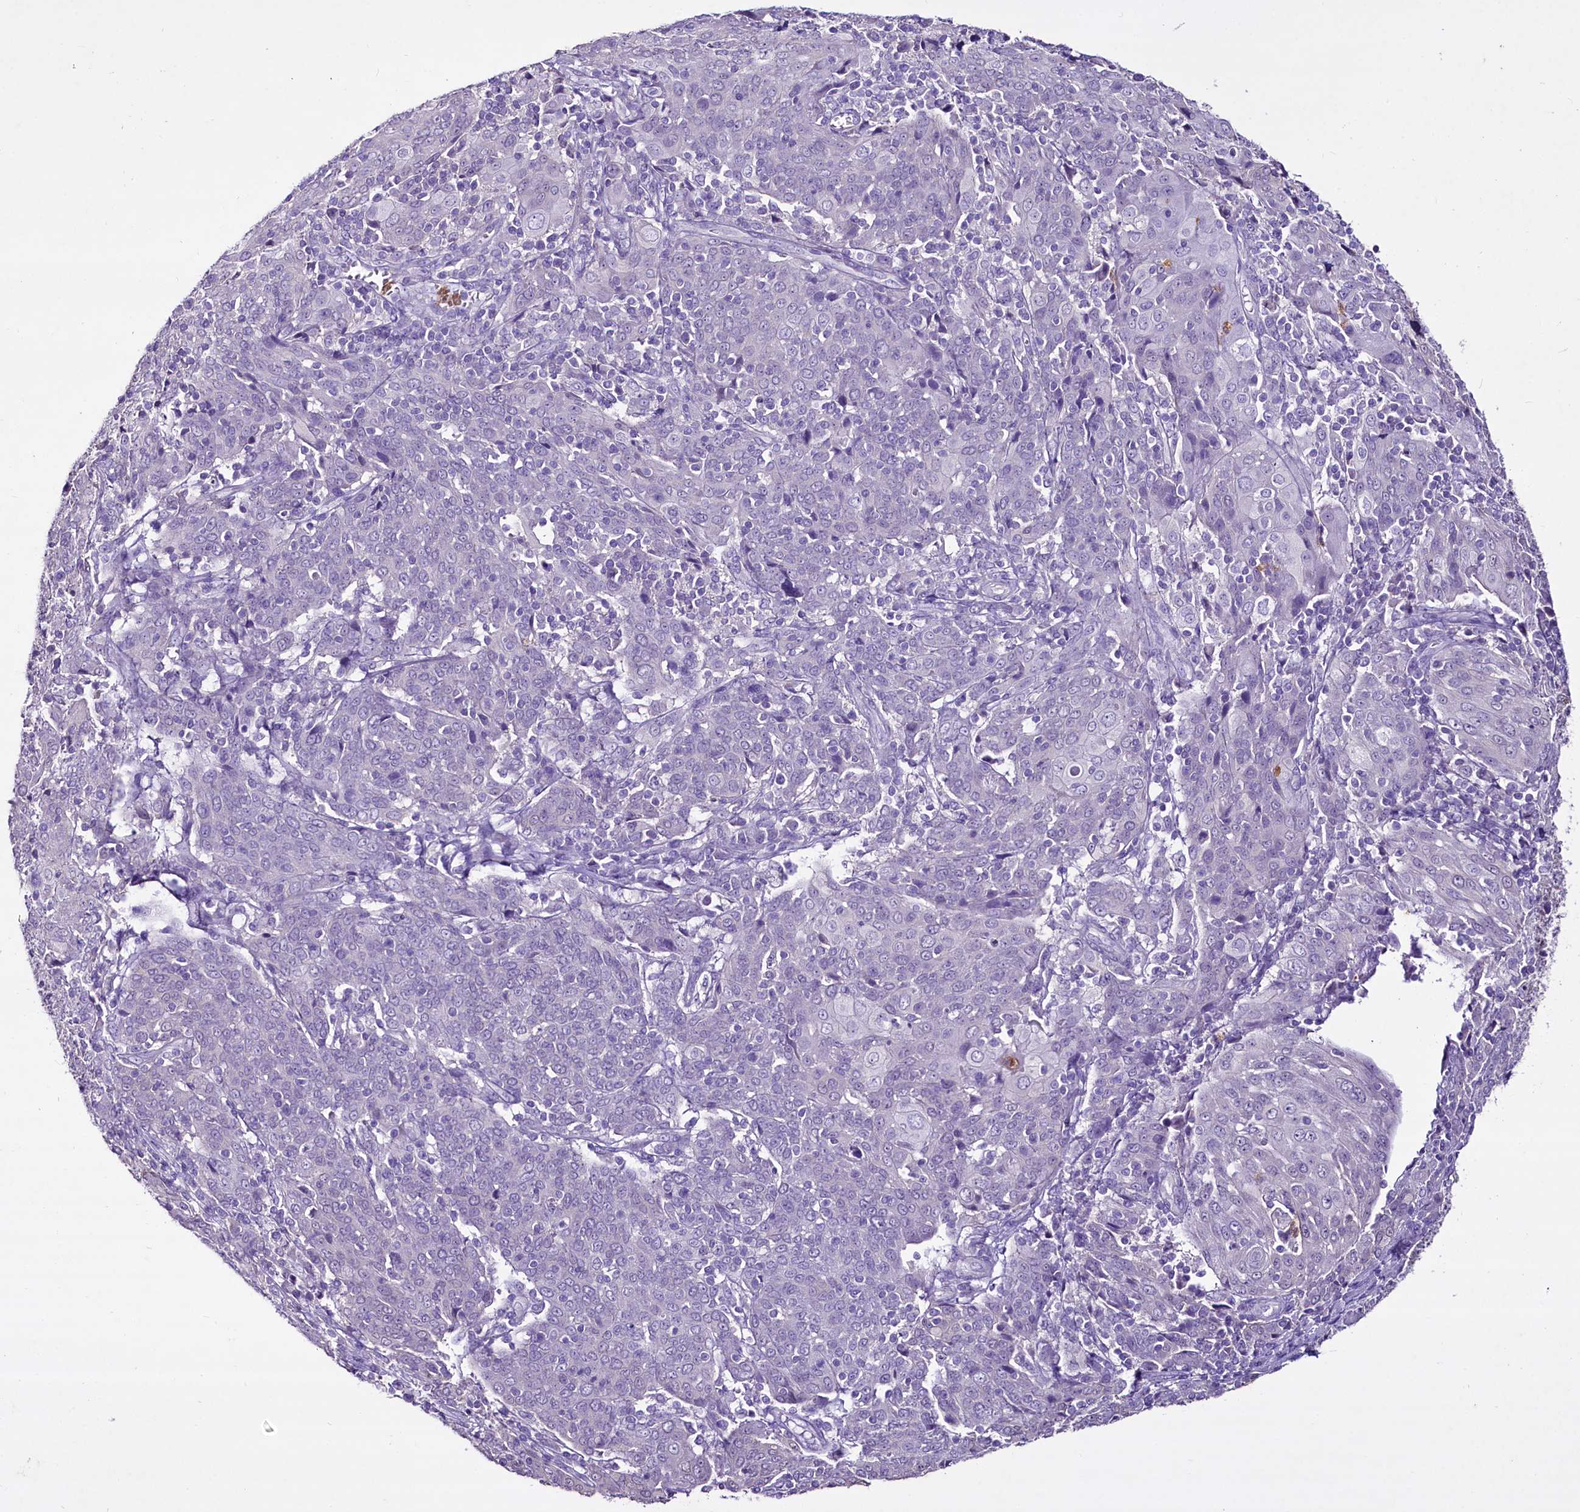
{"staining": {"intensity": "negative", "quantity": "none", "location": "none"}, "tissue": "cervical cancer", "cell_type": "Tumor cells", "image_type": "cancer", "snomed": [{"axis": "morphology", "description": "Squamous cell carcinoma, NOS"}, {"axis": "topography", "description": "Cervix"}], "caption": "Tumor cells are negative for brown protein staining in cervical squamous cell carcinoma. Nuclei are stained in blue.", "gene": "FAM209B", "patient": {"sex": "female", "age": 67}}